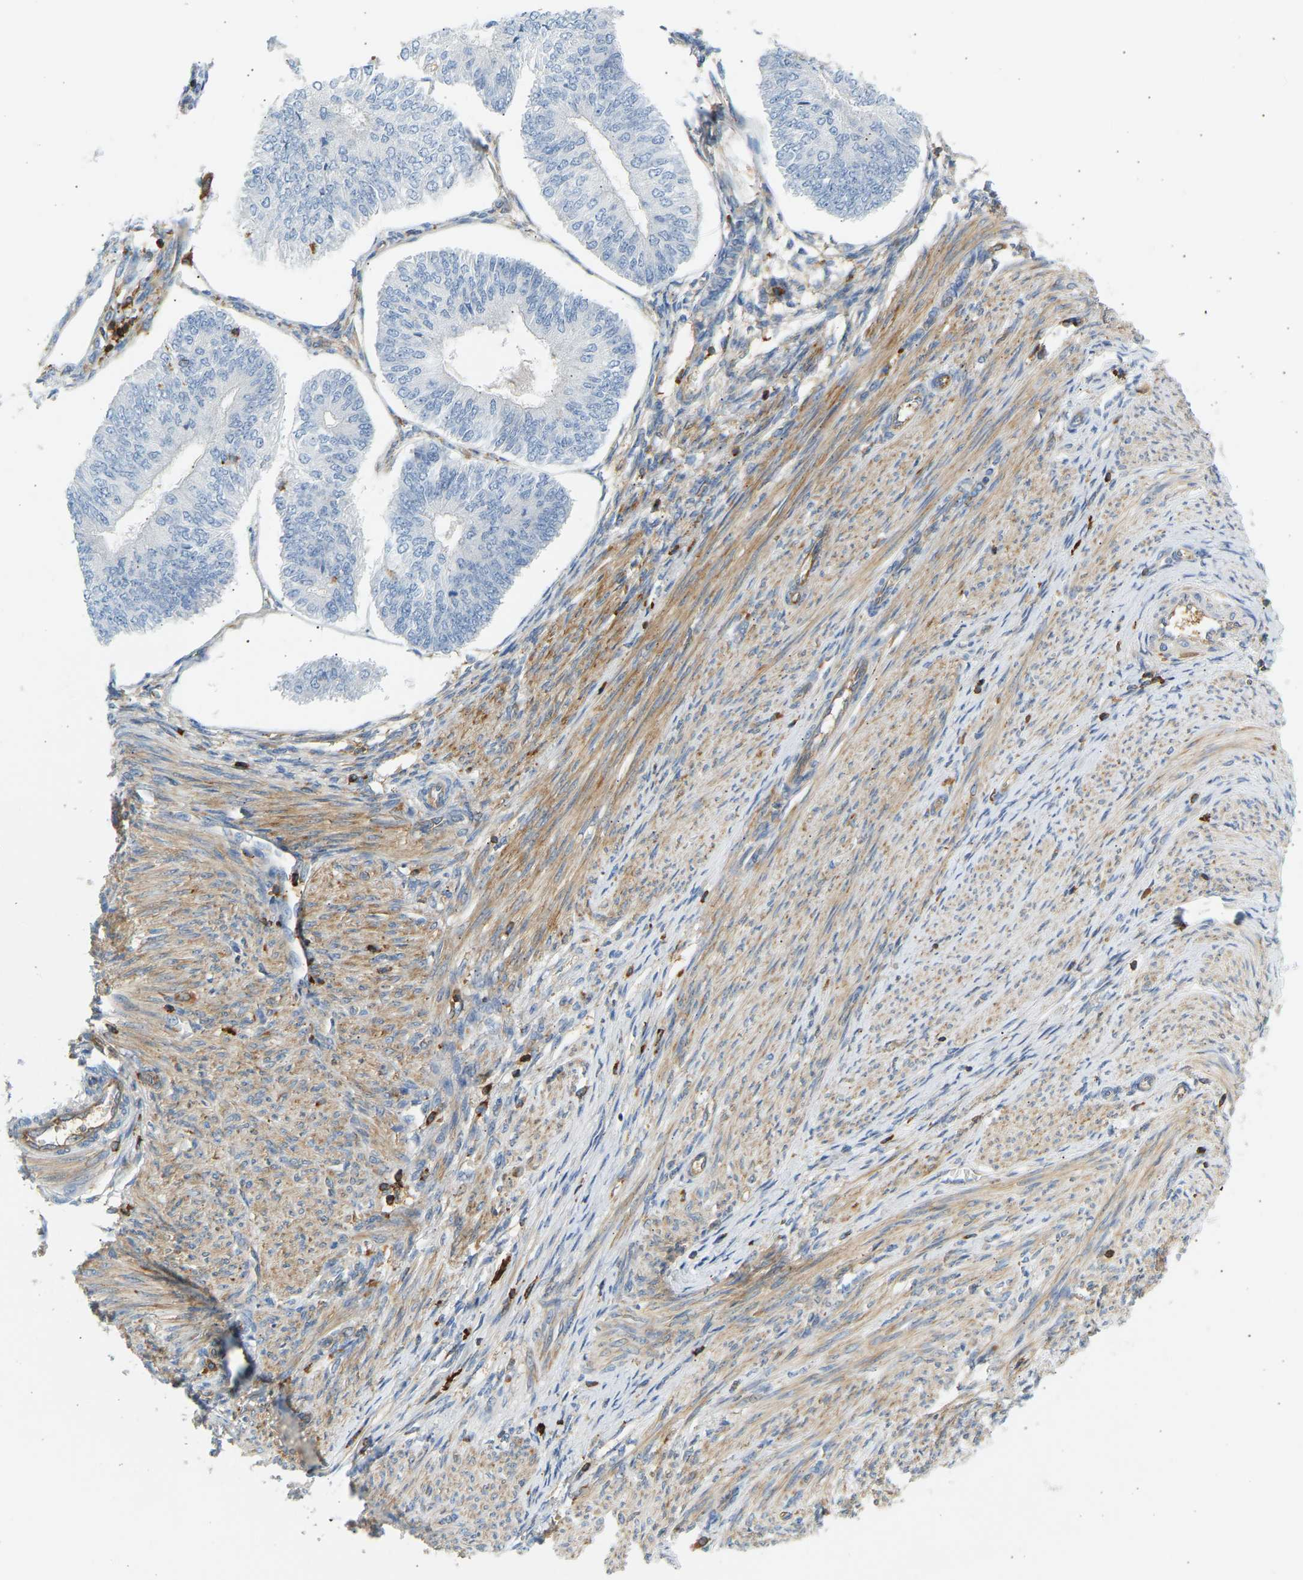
{"staining": {"intensity": "negative", "quantity": "none", "location": "none"}, "tissue": "endometrial cancer", "cell_type": "Tumor cells", "image_type": "cancer", "snomed": [{"axis": "morphology", "description": "Adenocarcinoma, NOS"}, {"axis": "topography", "description": "Endometrium"}], "caption": "The immunohistochemistry (IHC) histopathology image has no significant expression in tumor cells of endometrial adenocarcinoma tissue. (DAB immunohistochemistry with hematoxylin counter stain).", "gene": "FNBP1", "patient": {"sex": "female", "age": 58}}